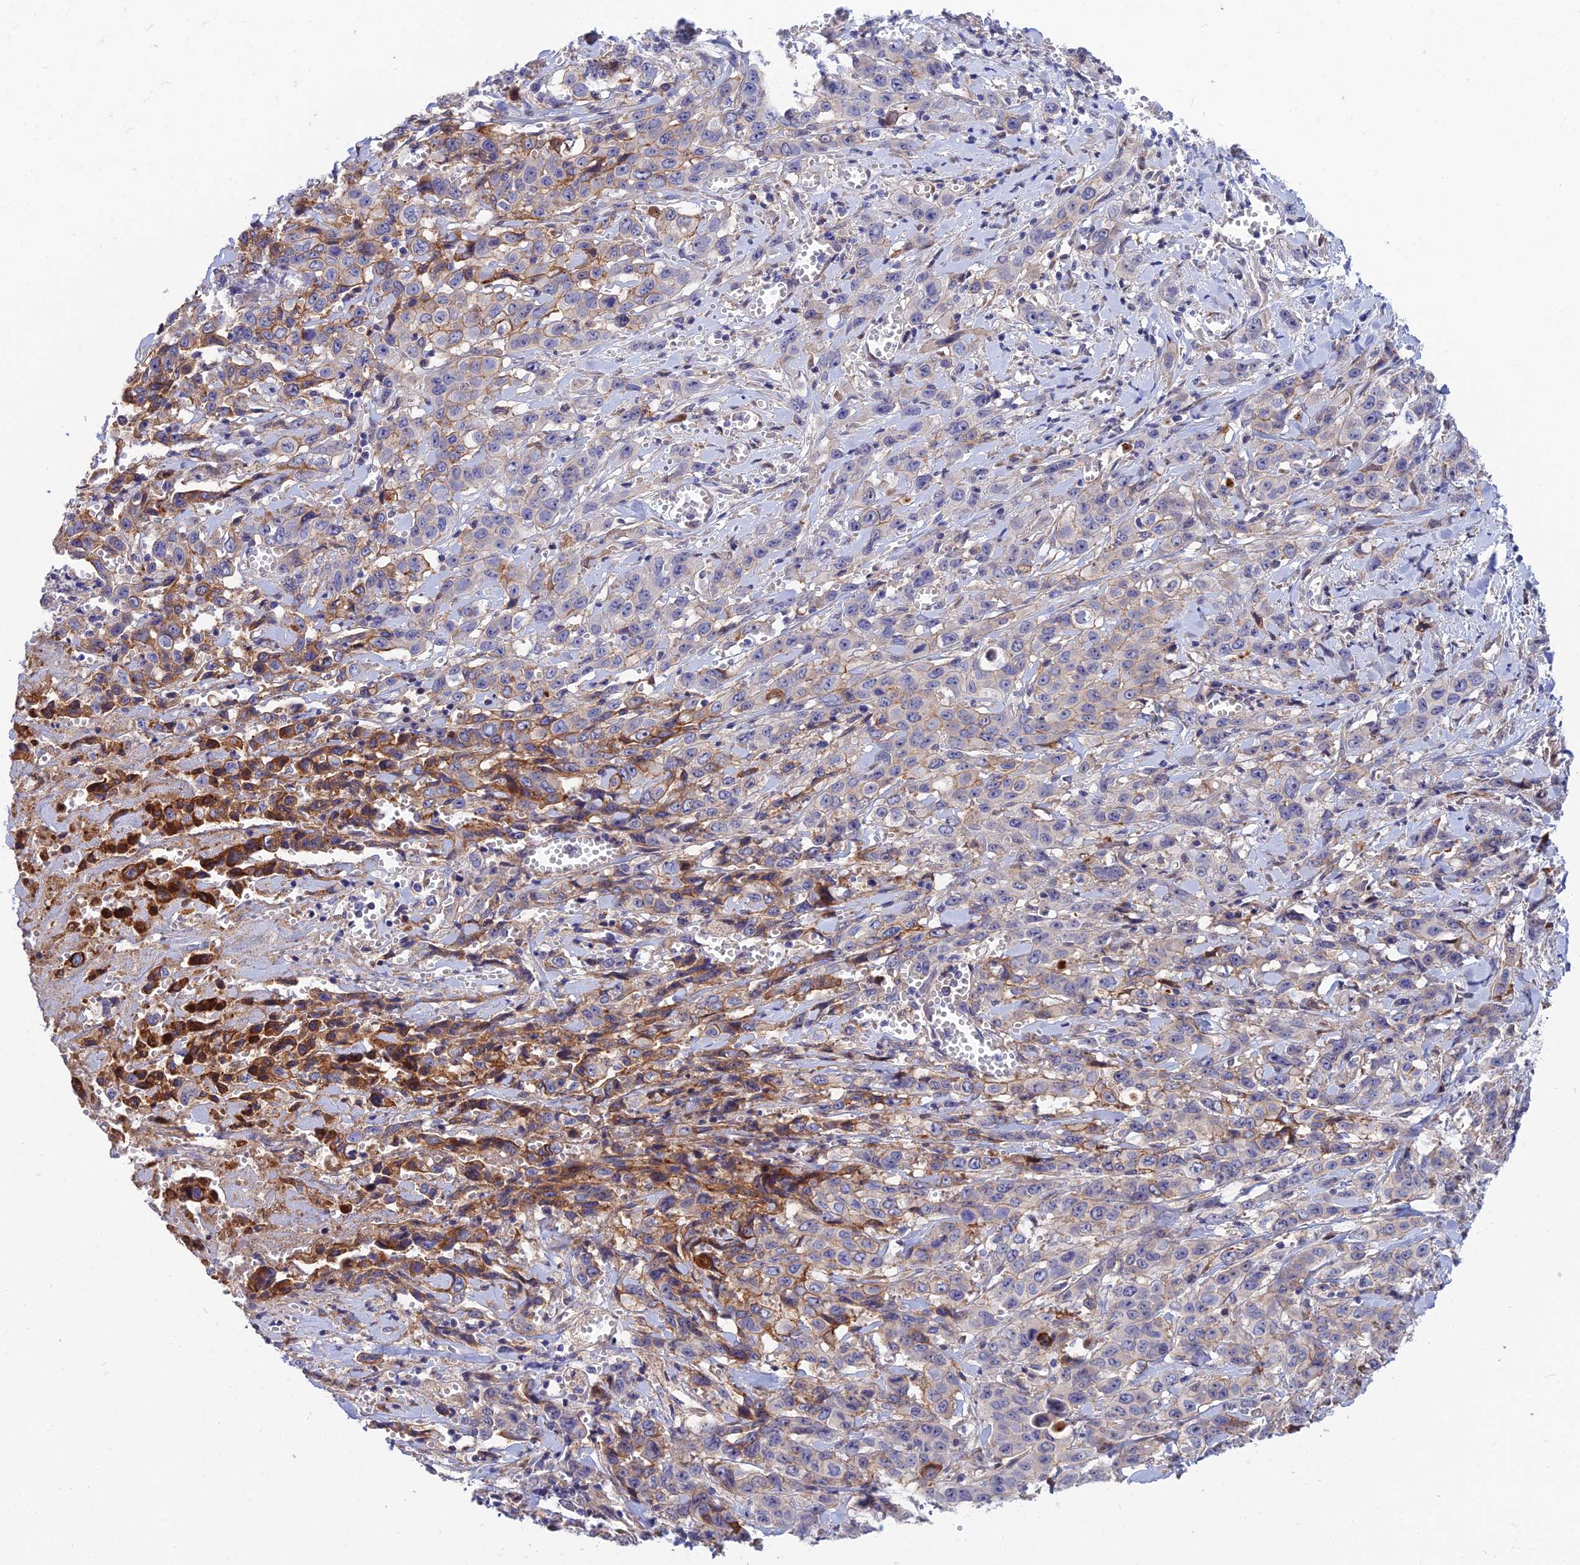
{"staining": {"intensity": "moderate", "quantity": "<25%", "location": "cytoplasmic/membranous"}, "tissue": "stomach cancer", "cell_type": "Tumor cells", "image_type": "cancer", "snomed": [{"axis": "morphology", "description": "Adenocarcinoma, NOS"}, {"axis": "topography", "description": "Stomach, upper"}], "caption": "The photomicrograph exhibits staining of stomach cancer (adenocarcinoma), revealing moderate cytoplasmic/membranous protein positivity (brown color) within tumor cells. The staining is performed using DAB (3,3'-diaminobenzidine) brown chromogen to label protein expression. The nuclei are counter-stained blue using hematoxylin.", "gene": "TRIM43B", "patient": {"sex": "male", "age": 62}}